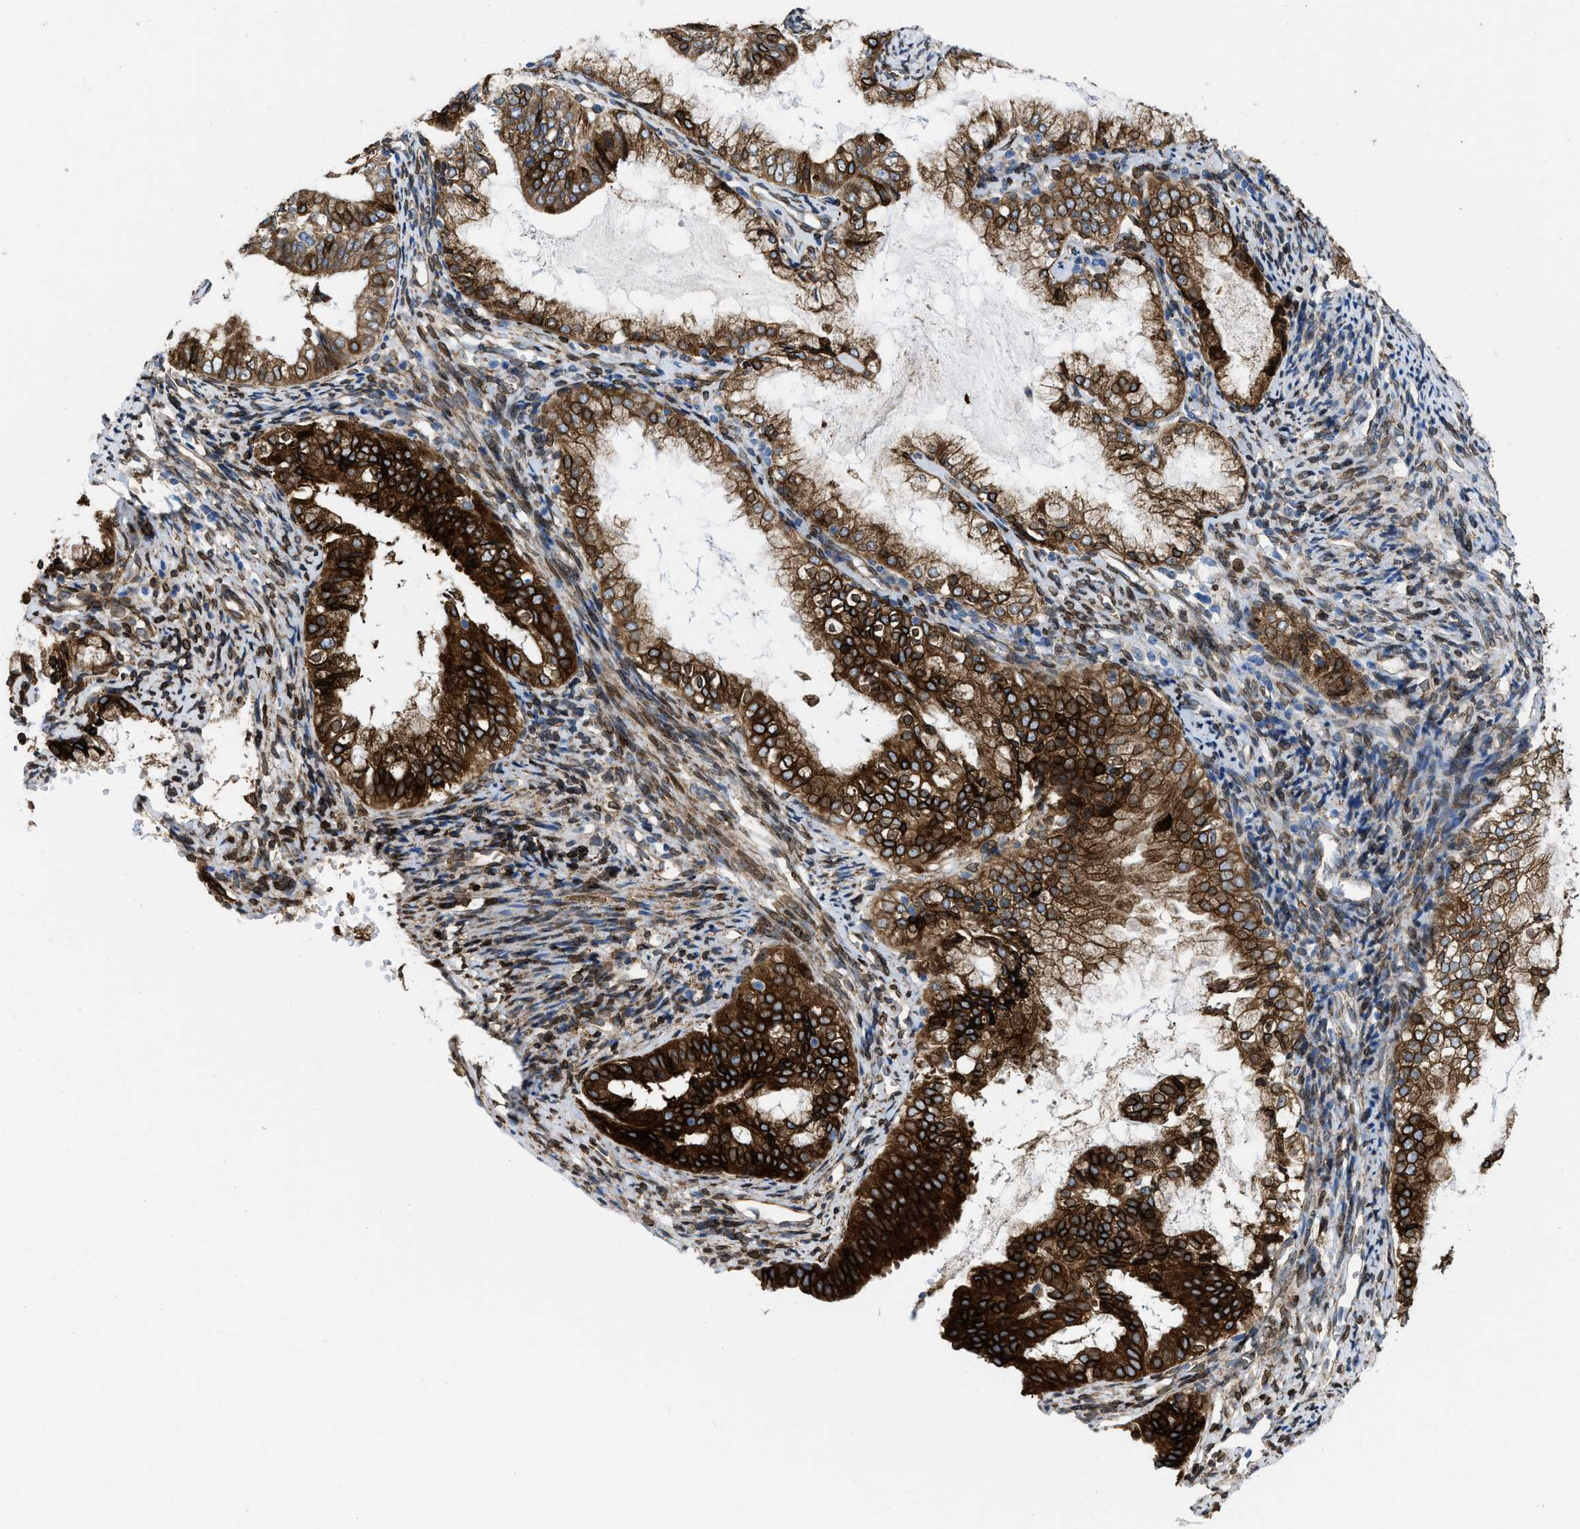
{"staining": {"intensity": "strong", "quantity": ">75%", "location": "cytoplasmic/membranous"}, "tissue": "endometrial cancer", "cell_type": "Tumor cells", "image_type": "cancer", "snomed": [{"axis": "morphology", "description": "Adenocarcinoma, NOS"}, {"axis": "topography", "description": "Endometrium"}], "caption": "This is an image of immunohistochemistry staining of endometrial cancer (adenocarcinoma), which shows strong positivity in the cytoplasmic/membranous of tumor cells.", "gene": "ERLIN2", "patient": {"sex": "female", "age": 63}}